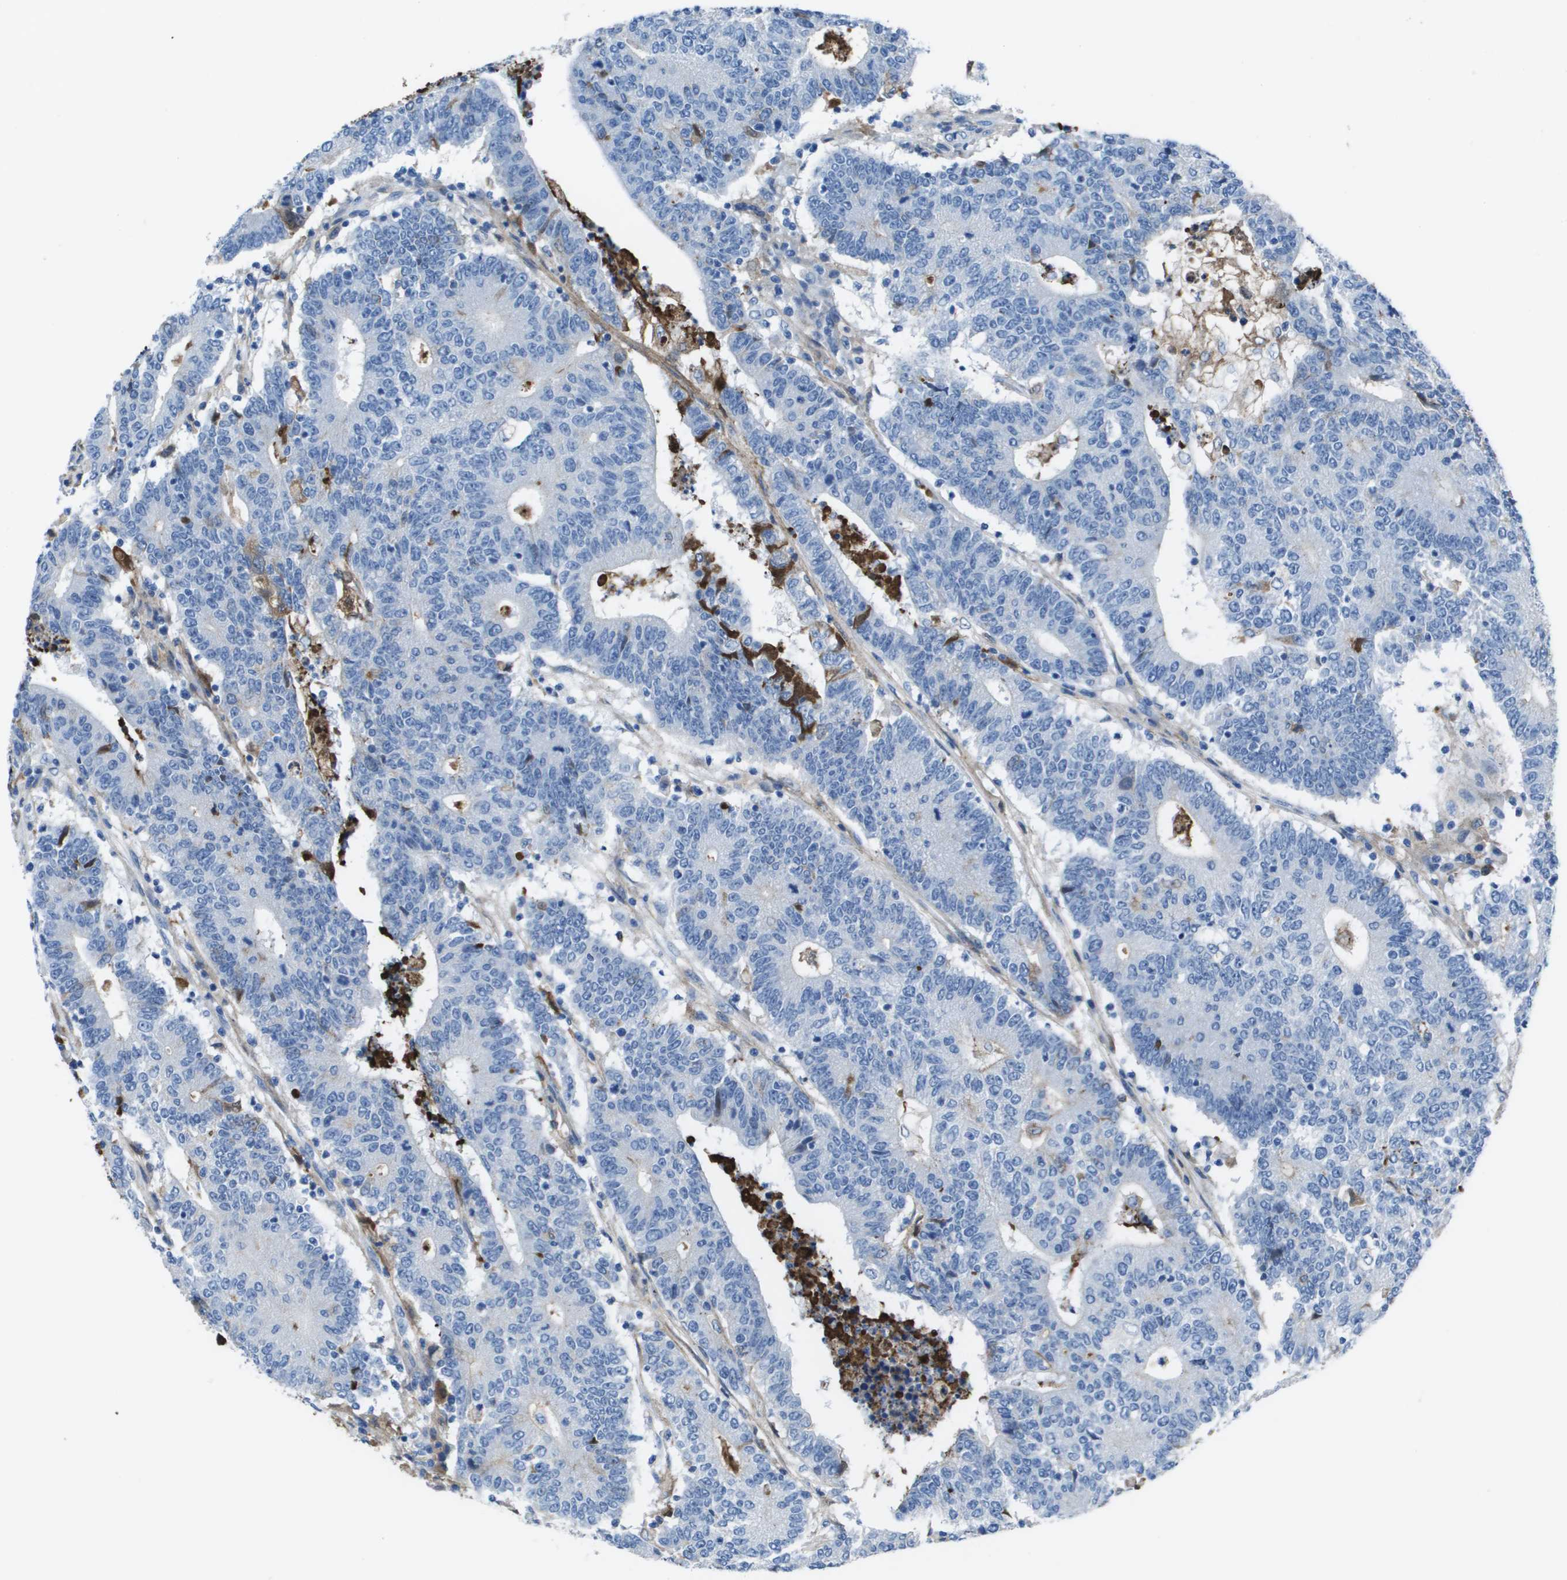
{"staining": {"intensity": "negative", "quantity": "none", "location": "none"}, "tissue": "colorectal cancer", "cell_type": "Tumor cells", "image_type": "cancer", "snomed": [{"axis": "morphology", "description": "Normal tissue, NOS"}, {"axis": "morphology", "description": "Adenocarcinoma, NOS"}, {"axis": "topography", "description": "Colon"}], "caption": "A high-resolution histopathology image shows immunohistochemistry staining of colorectal cancer, which demonstrates no significant positivity in tumor cells.", "gene": "VTN", "patient": {"sex": "female", "age": 75}}